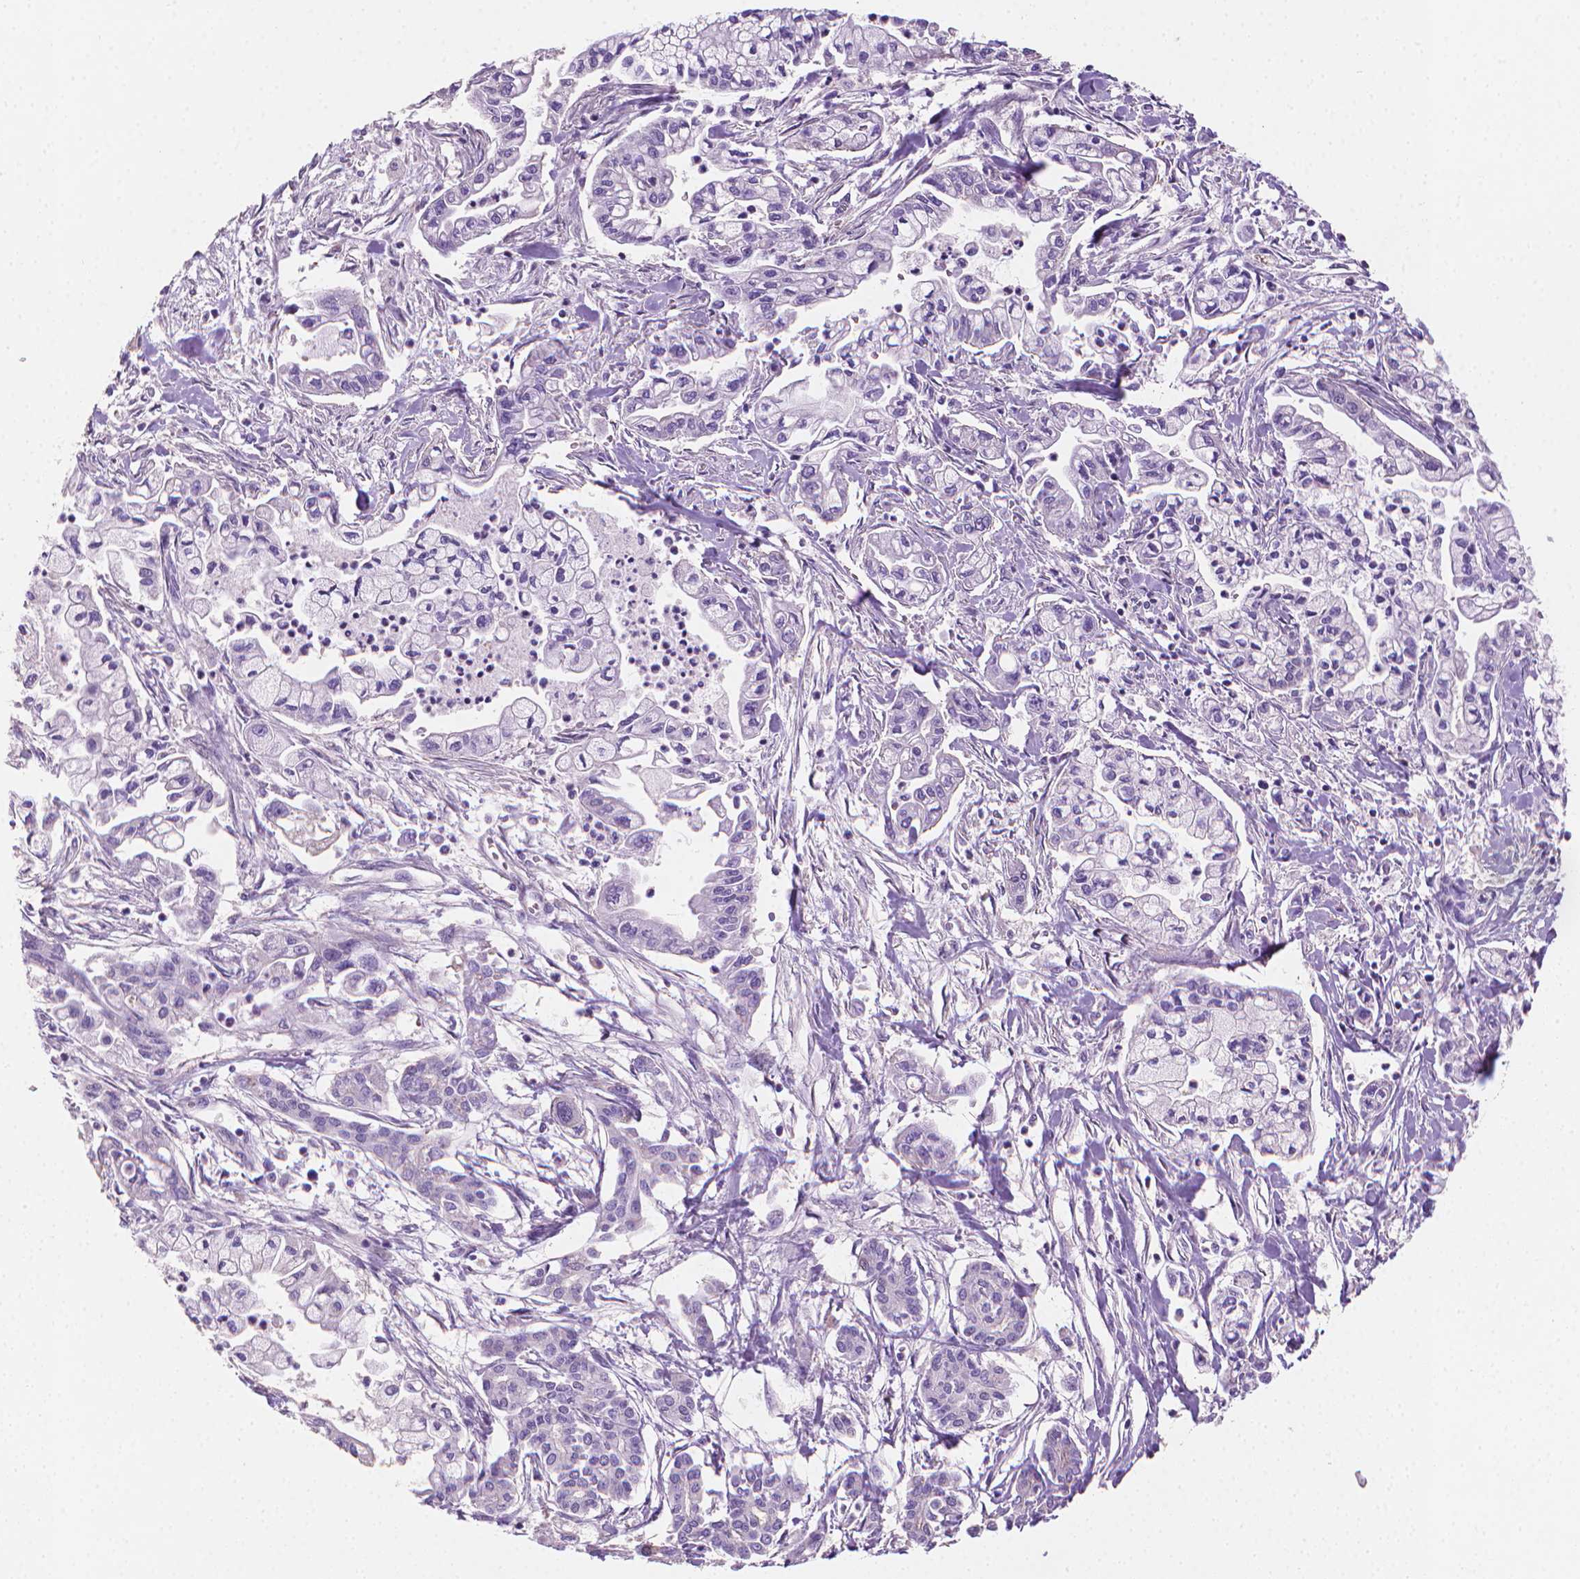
{"staining": {"intensity": "negative", "quantity": "none", "location": "none"}, "tissue": "pancreatic cancer", "cell_type": "Tumor cells", "image_type": "cancer", "snomed": [{"axis": "morphology", "description": "Adenocarcinoma, NOS"}, {"axis": "topography", "description": "Pancreas"}], "caption": "There is no significant positivity in tumor cells of pancreatic cancer (adenocarcinoma). (DAB (3,3'-diaminobenzidine) immunohistochemistry visualized using brightfield microscopy, high magnification).", "gene": "CLXN", "patient": {"sex": "male", "age": 54}}